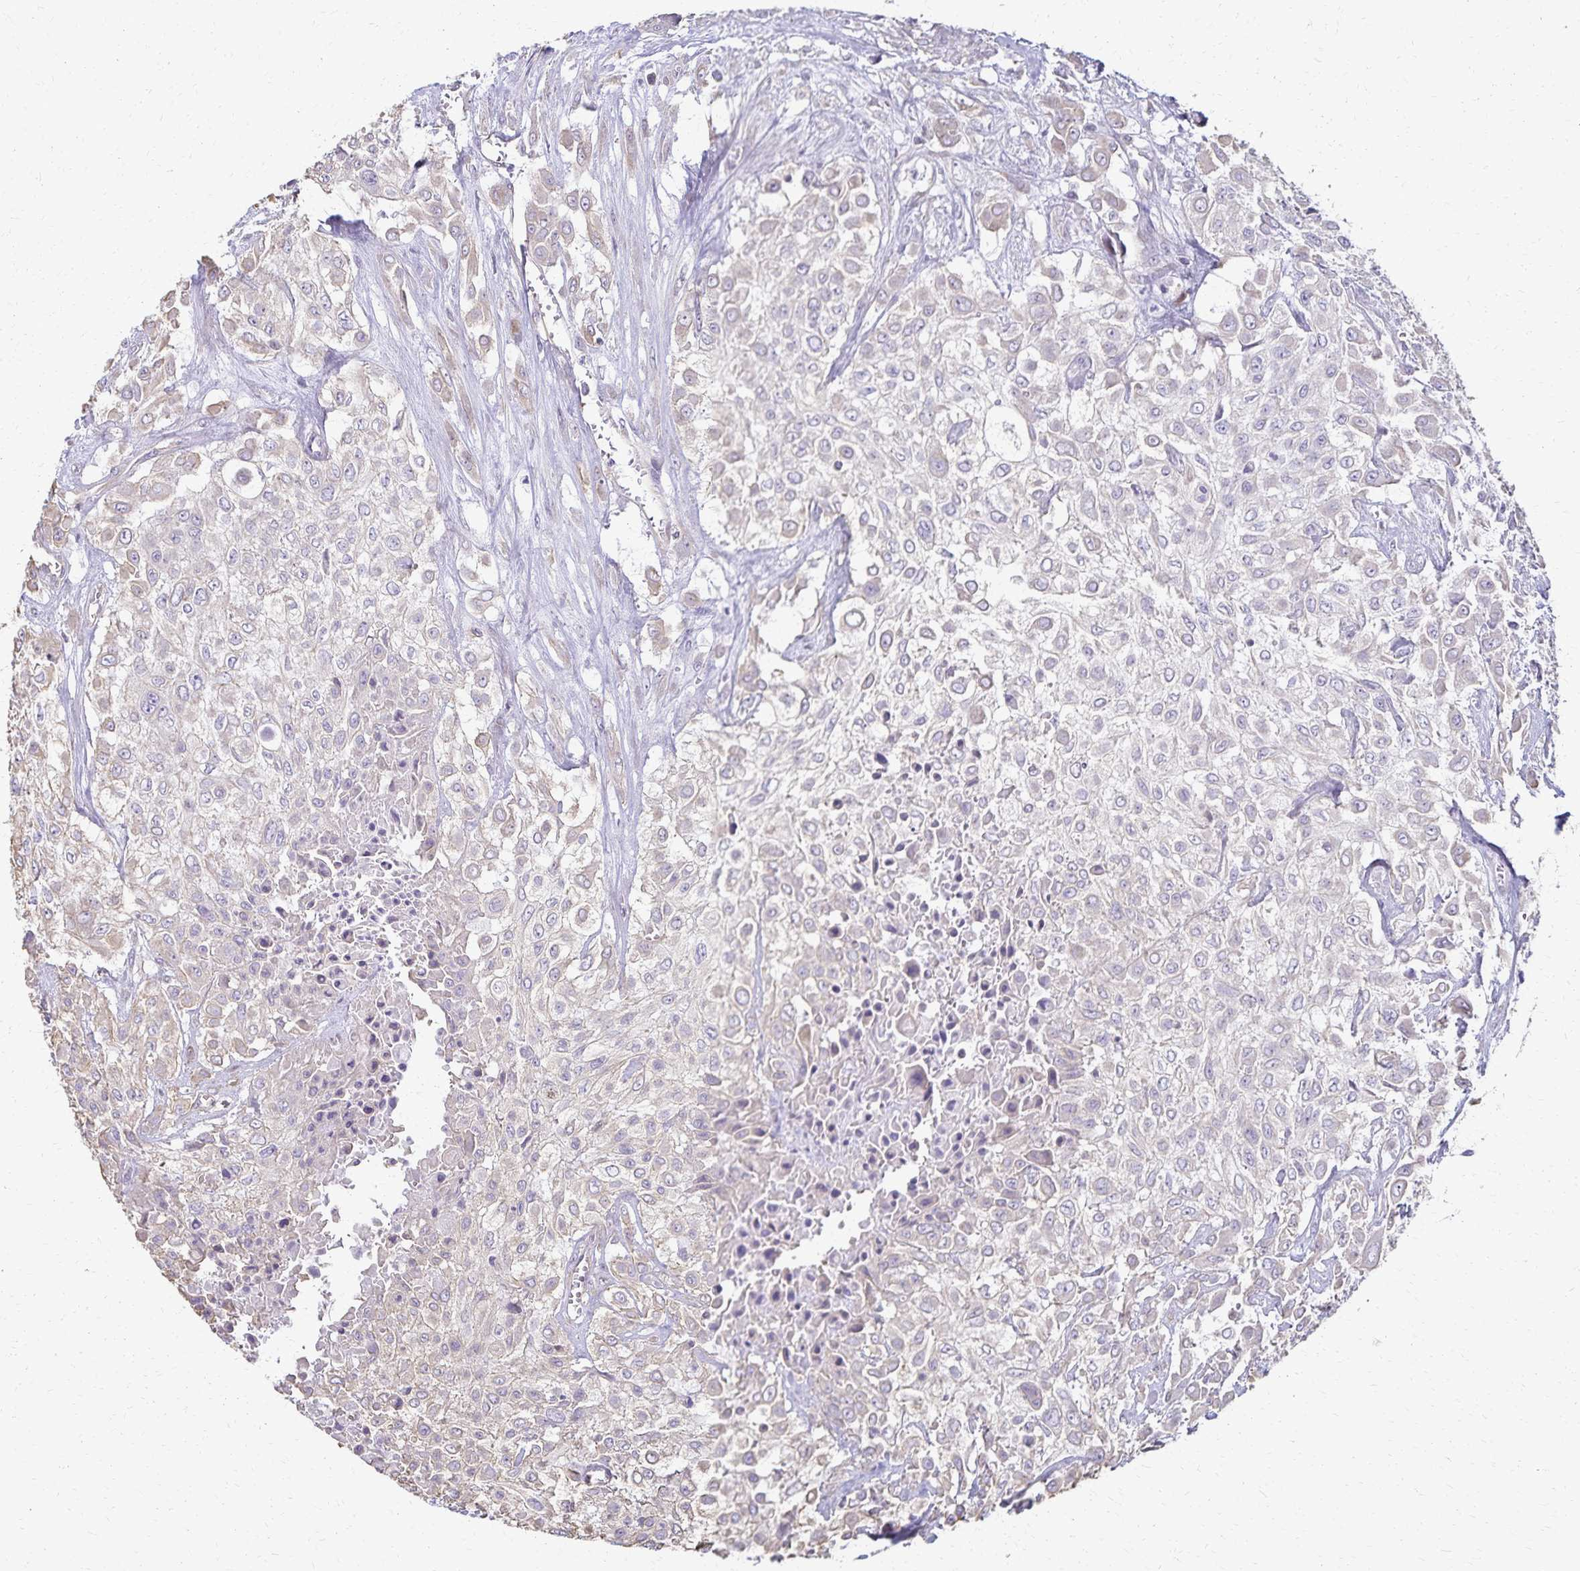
{"staining": {"intensity": "weak", "quantity": "<25%", "location": "cytoplasmic/membranous"}, "tissue": "urothelial cancer", "cell_type": "Tumor cells", "image_type": "cancer", "snomed": [{"axis": "morphology", "description": "Urothelial carcinoma, High grade"}, {"axis": "topography", "description": "Urinary bladder"}], "caption": "Protein analysis of high-grade urothelial carcinoma displays no significant expression in tumor cells. (DAB immunohistochemistry (IHC), high magnification).", "gene": "KISS1", "patient": {"sex": "male", "age": 57}}